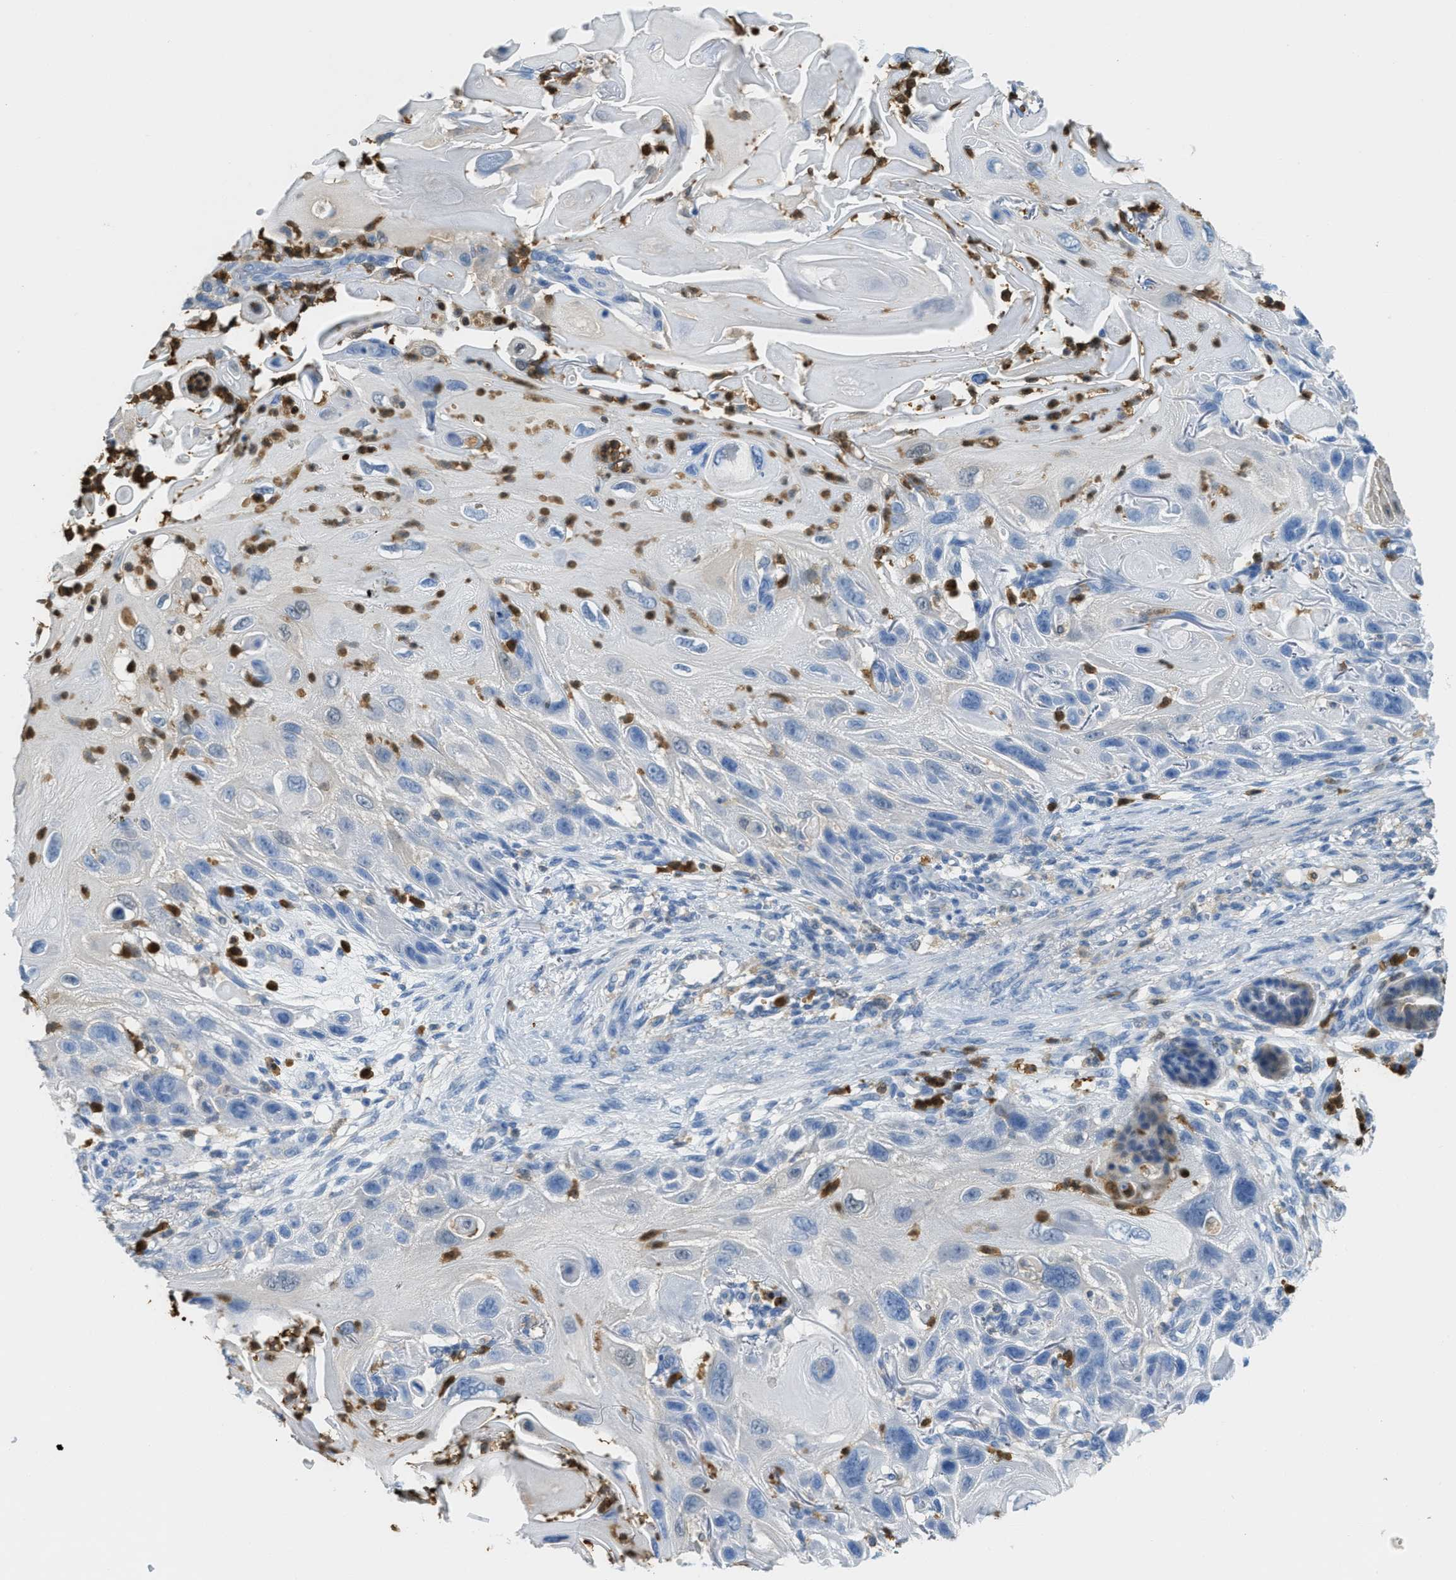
{"staining": {"intensity": "weak", "quantity": "<25%", "location": "cytoplasmic/membranous"}, "tissue": "skin cancer", "cell_type": "Tumor cells", "image_type": "cancer", "snomed": [{"axis": "morphology", "description": "Squamous cell carcinoma, NOS"}, {"axis": "topography", "description": "Skin"}], "caption": "An immunohistochemistry histopathology image of skin squamous cell carcinoma is shown. There is no staining in tumor cells of skin squamous cell carcinoma. The staining is performed using DAB brown chromogen with nuclei counter-stained in using hematoxylin.", "gene": "SERPINB1", "patient": {"sex": "female", "age": 77}}